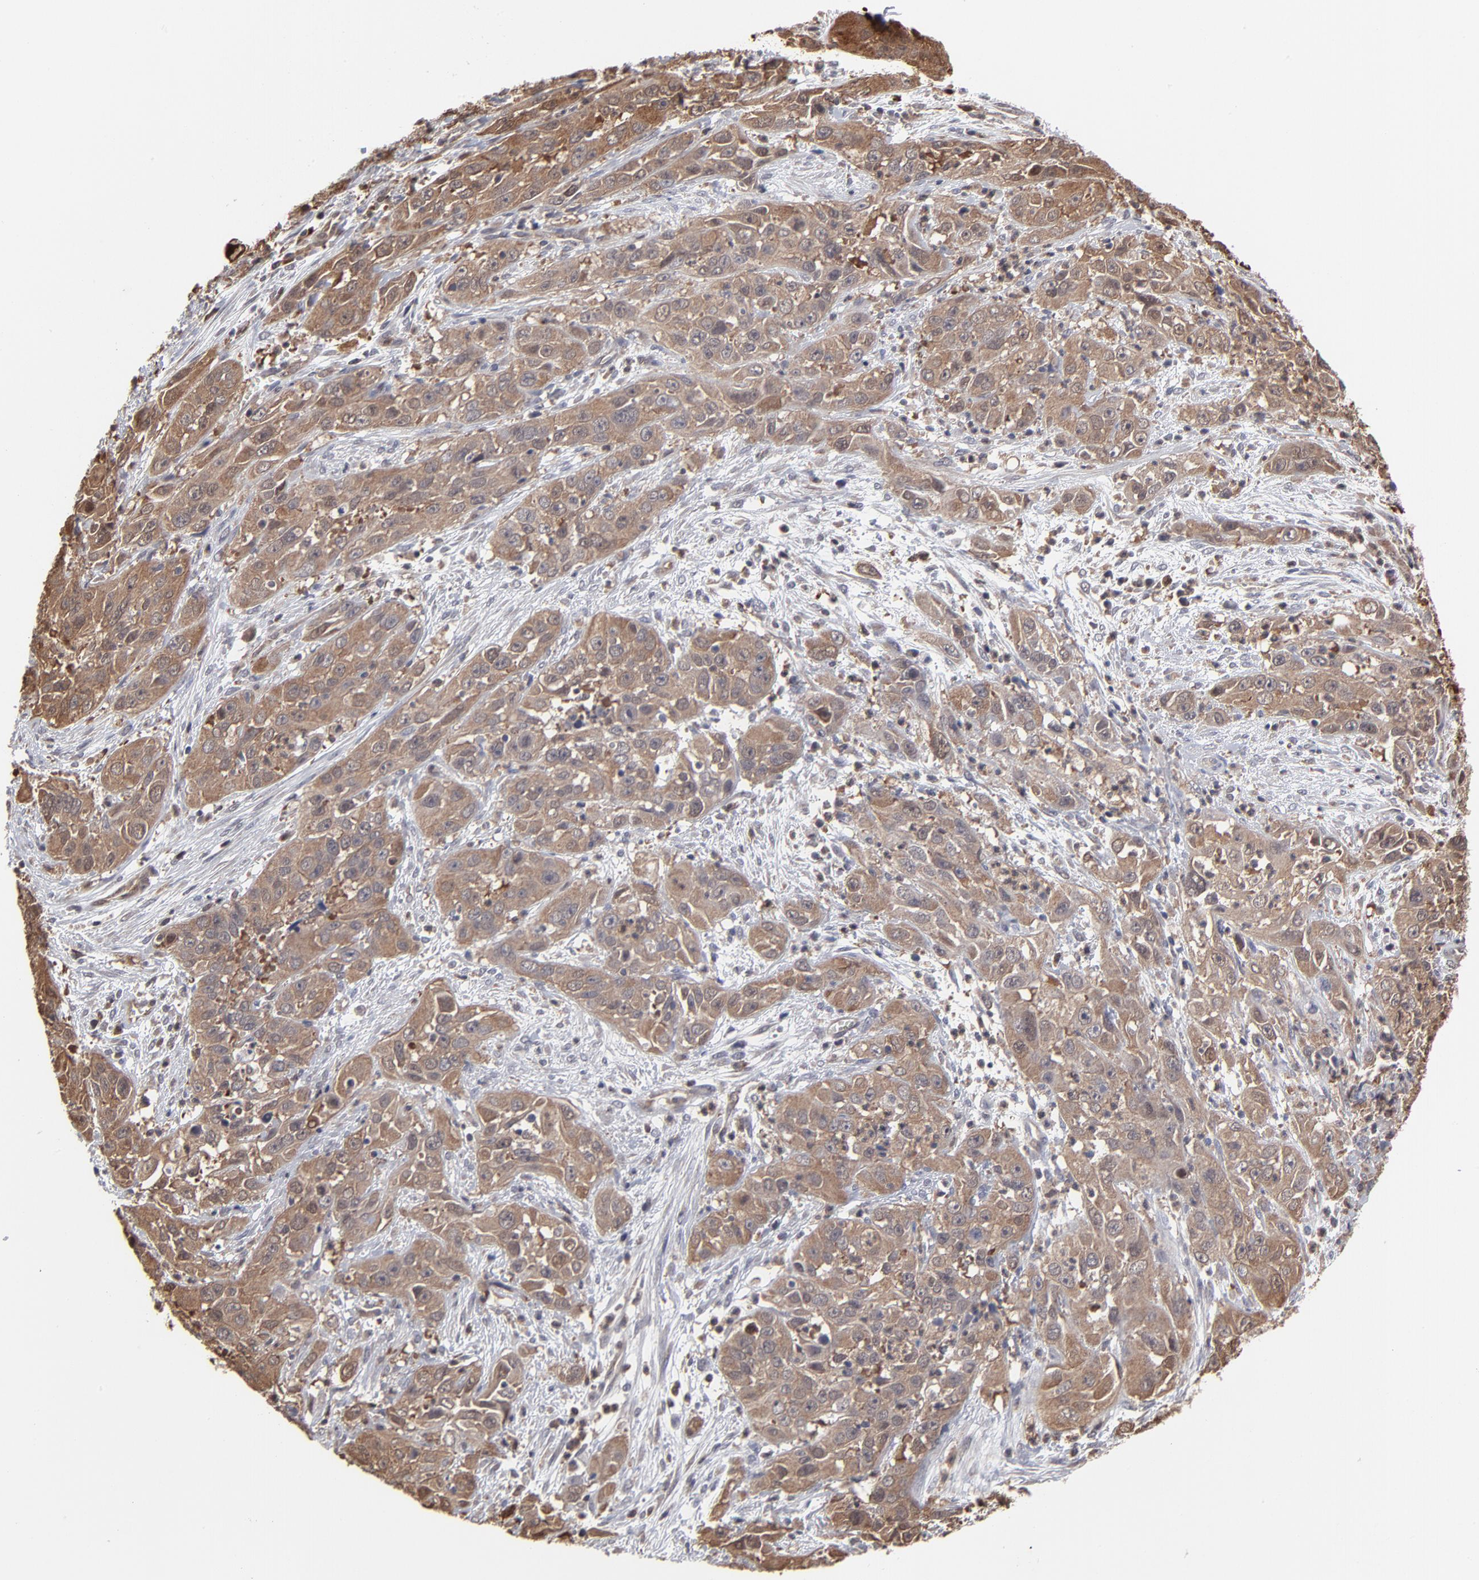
{"staining": {"intensity": "moderate", "quantity": ">75%", "location": "cytoplasmic/membranous"}, "tissue": "cervical cancer", "cell_type": "Tumor cells", "image_type": "cancer", "snomed": [{"axis": "morphology", "description": "Squamous cell carcinoma, NOS"}, {"axis": "topography", "description": "Cervix"}], "caption": "DAB immunohistochemical staining of human cervical squamous cell carcinoma shows moderate cytoplasmic/membranous protein positivity in about >75% of tumor cells. Using DAB (3,3'-diaminobenzidine) (brown) and hematoxylin (blue) stains, captured at high magnification using brightfield microscopy.", "gene": "MAP2K1", "patient": {"sex": "female", "age": 32}}